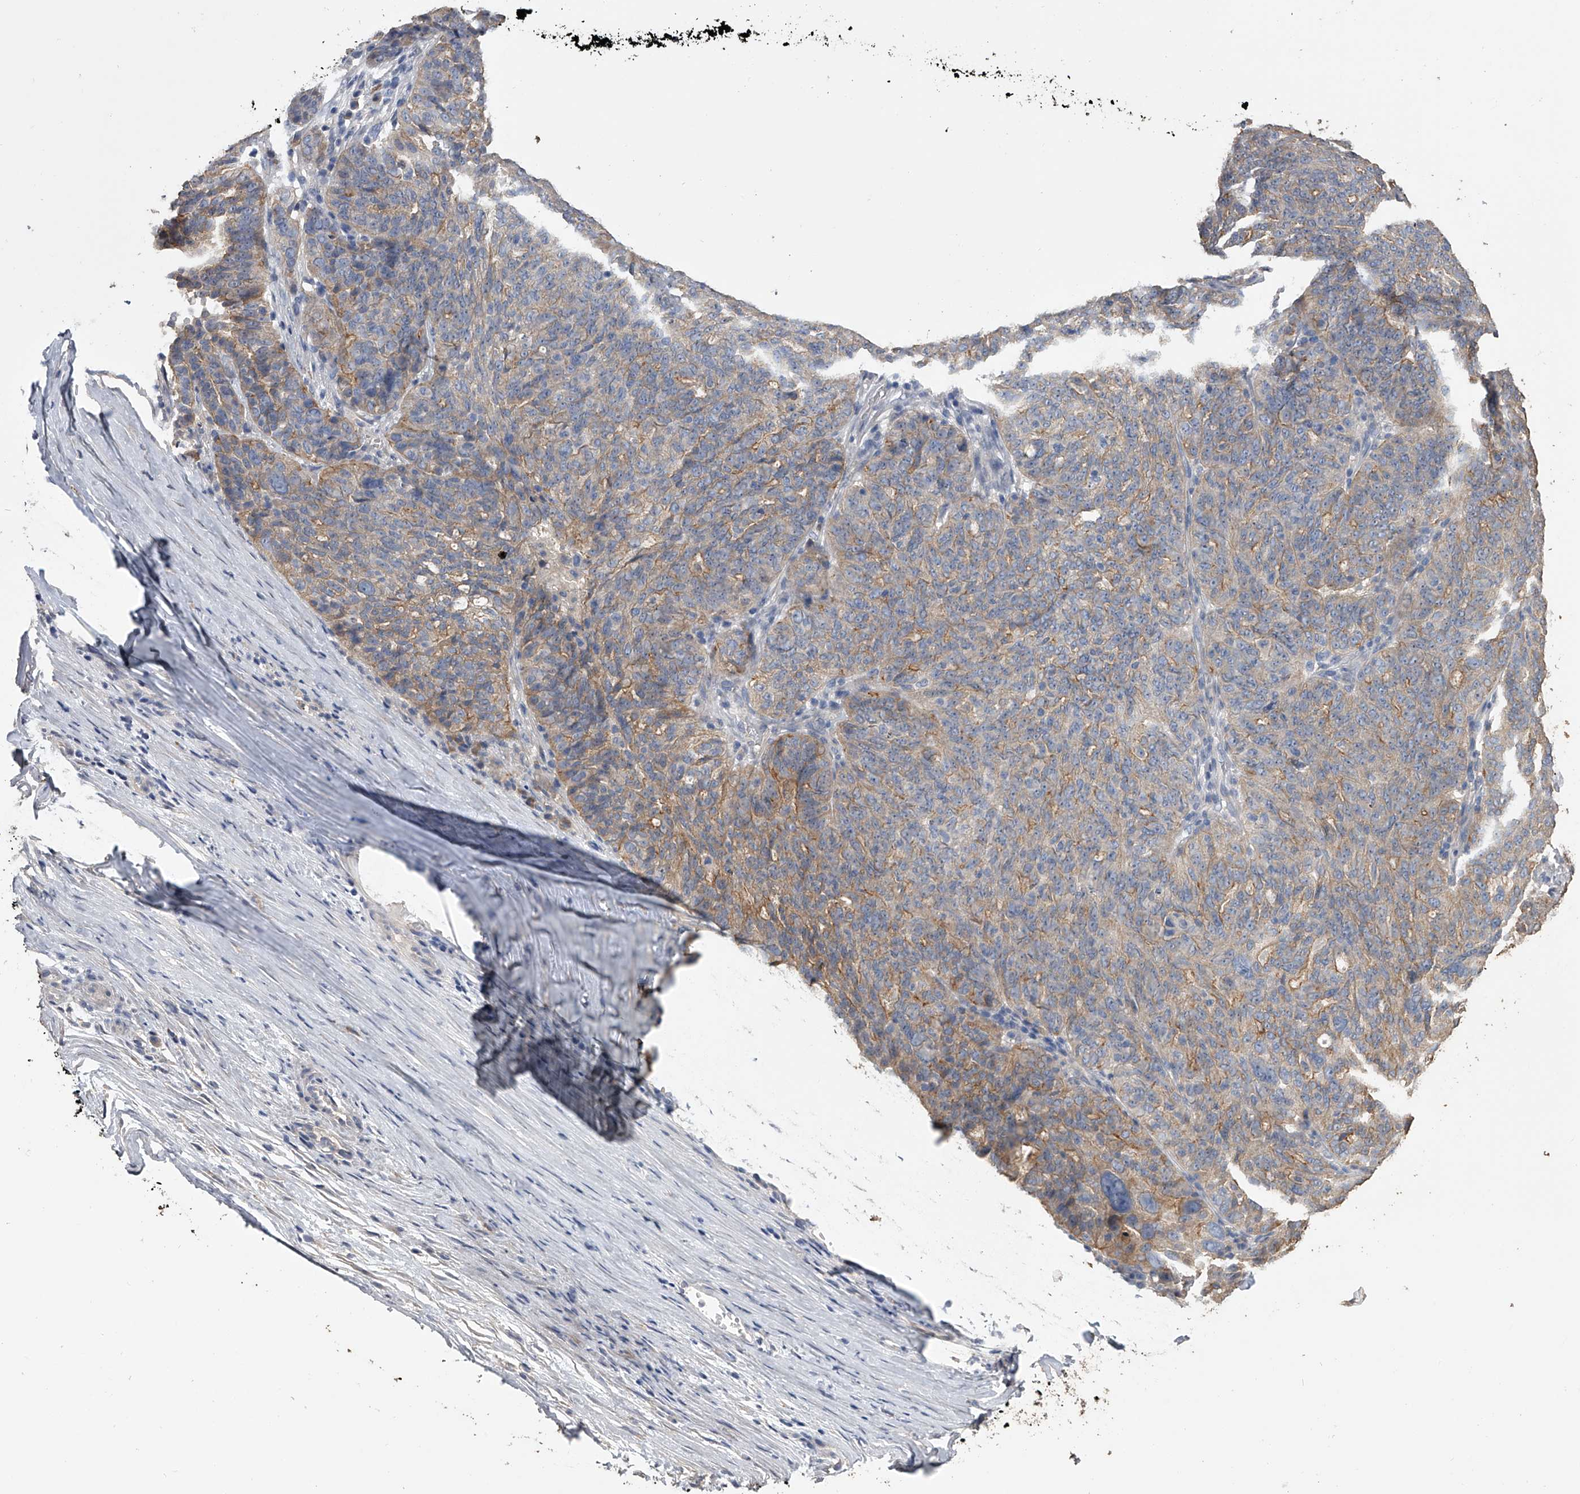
{"staining": {"intensity": "moderate", "quantity": "25%-75%", "location": "cytoplasmic/membranous"}, "tissue": "ovarian cancer", "cell_type": "Tumor cells", "image_type": "cancer", "snomed": [{"axis": "morphology", "description": "Cystadenocarcinoma, serous, NOS"}, {"axis": "topography", "description": "Ovary"}], "caption": "Immunohistochemical staining of human ovarian serous cystadenocarcinoma demonstrates moderate cytoplasmic/membranous protein staining in approximately 25%-75% of tumor cells.", "gene": "ZNF343", "patient": {"sex": "female", "age": 59}}